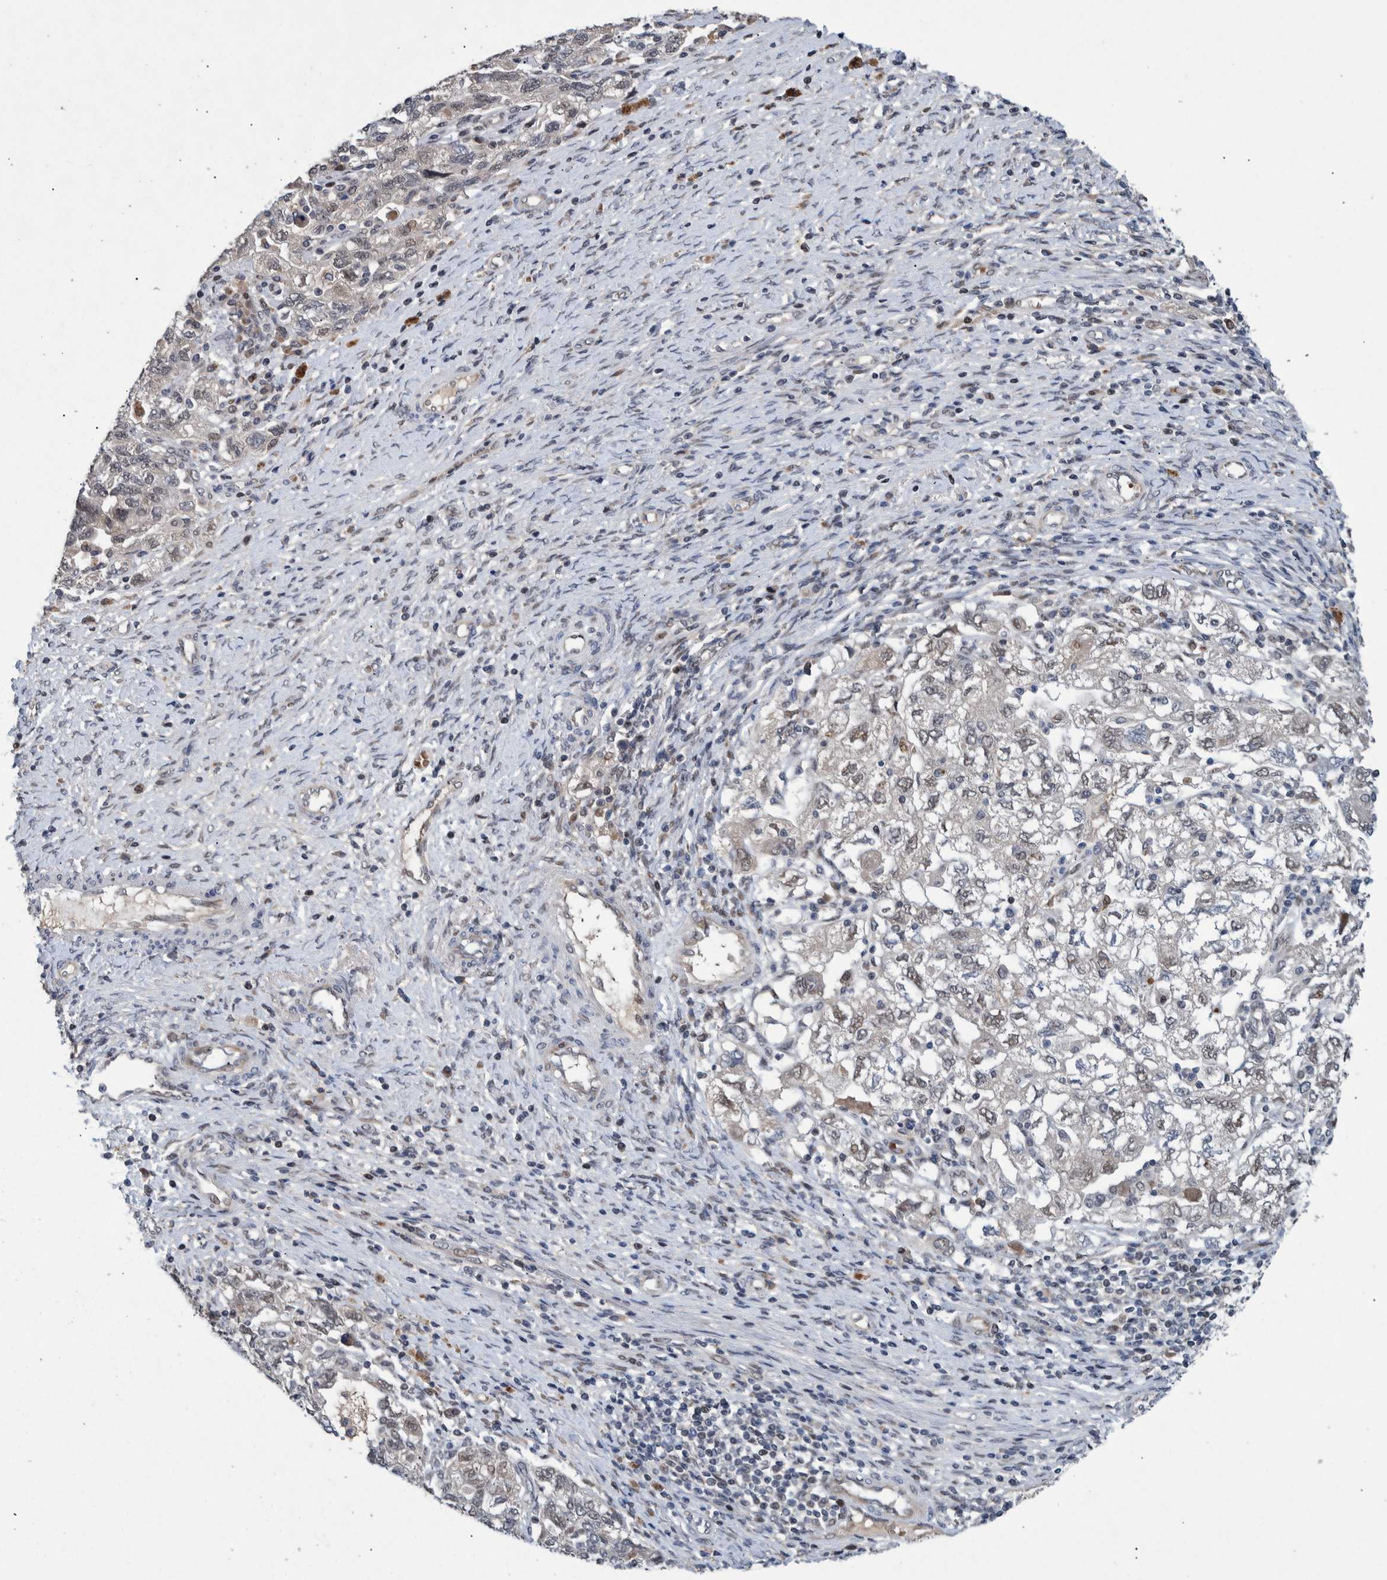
{"staining": {"intensity": "weak", "quantity": "<25%", "location": "nuclear"}, "tissue": "ovarian cancer", "cell_type": "Tumor cells", "image_type": "cancer", "snomed": [{"axis": "morphology", "description": "Carcinoma, NOS"}, {"axis": "morphology", "description": "Cystadenocarcinoma, serous, NOS"}, {"axis": "topography", "description": "Ovary"}], "caption": "IHC histopathology image of neoplastic tissue: human ovarian carcinoma stained with DAB displays no significant protein positivity in tumor cells.", "gene": "ESRP1", "patient": {"sex": "female", "age": 69}}